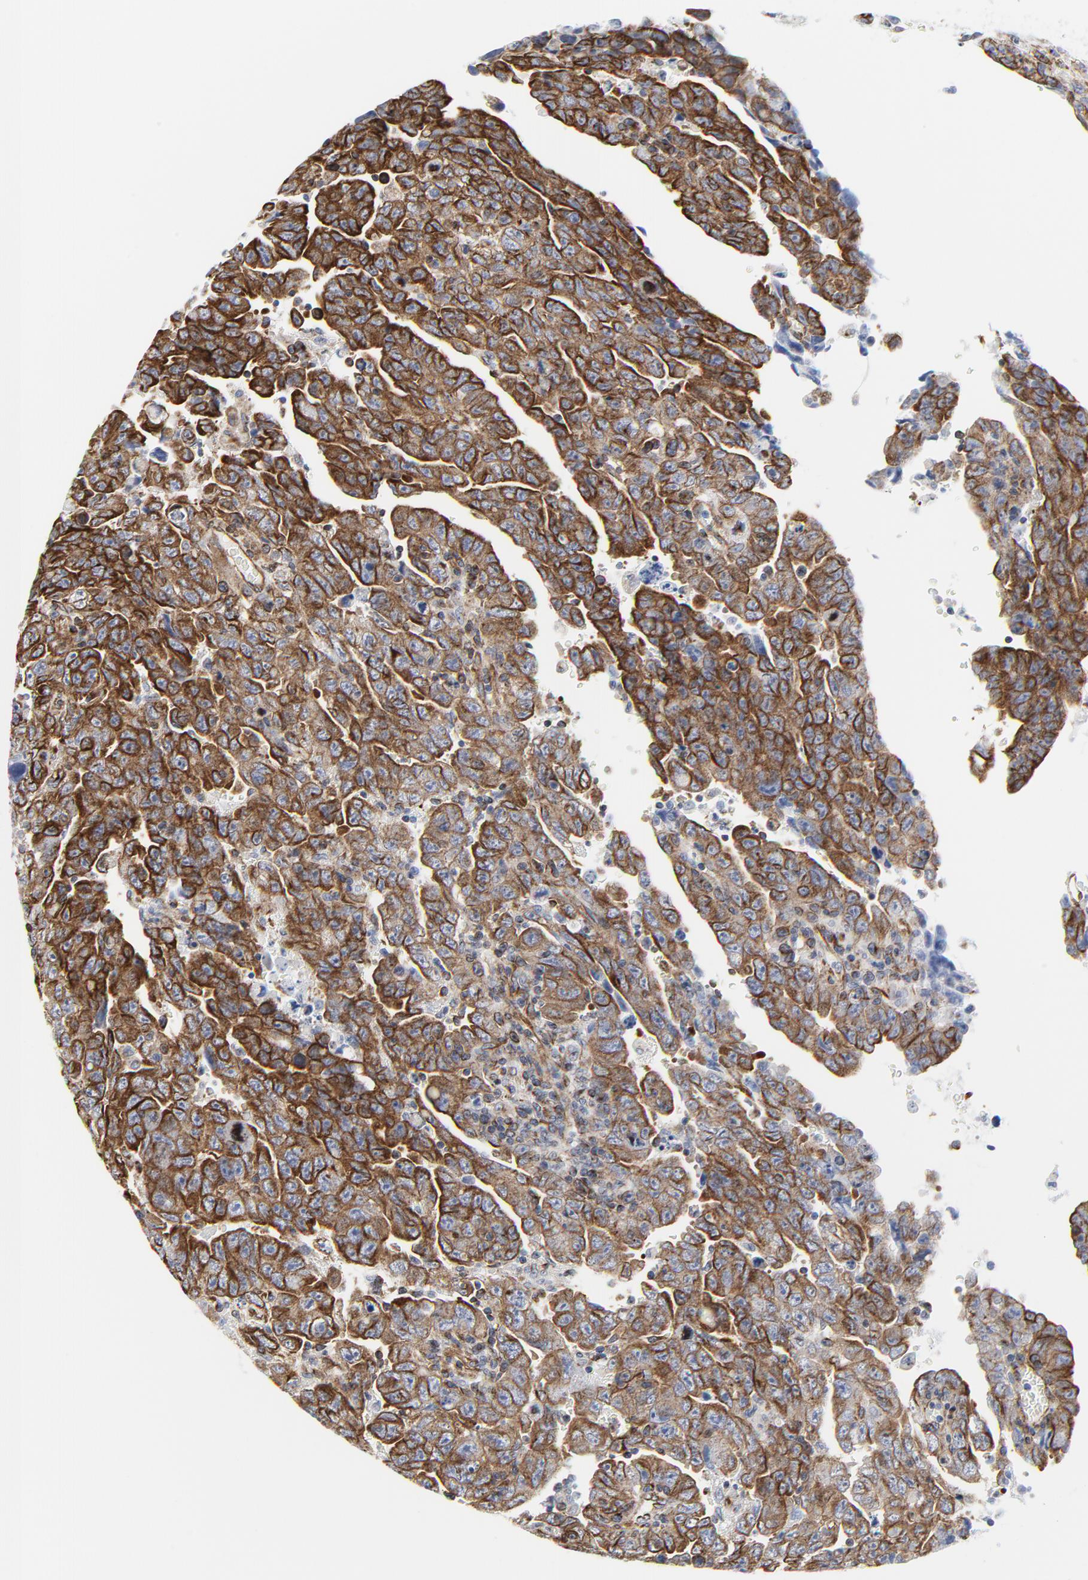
{"staining": {"intensity": "moderate", "quantity": ">75%", "location": "cytoplasmic/membranous"}, "tissue": "testis cancer", "cell_type": "Tumor cells", "image_type": "cancer", "snomed": [{"axis": "morphology", "description": "Carcinoma, Embryonal, NOS"}, {"axis": "topography", "description": "Testis"}], "caption": "A photomicrograph of human embryonal carcinoma (testis) stained for a protein displays moderate cytoplasmic/membranous brown staining in tumor cells.", "gene": "TUBB1", "patient": {"sex": "male", "age": 28}}